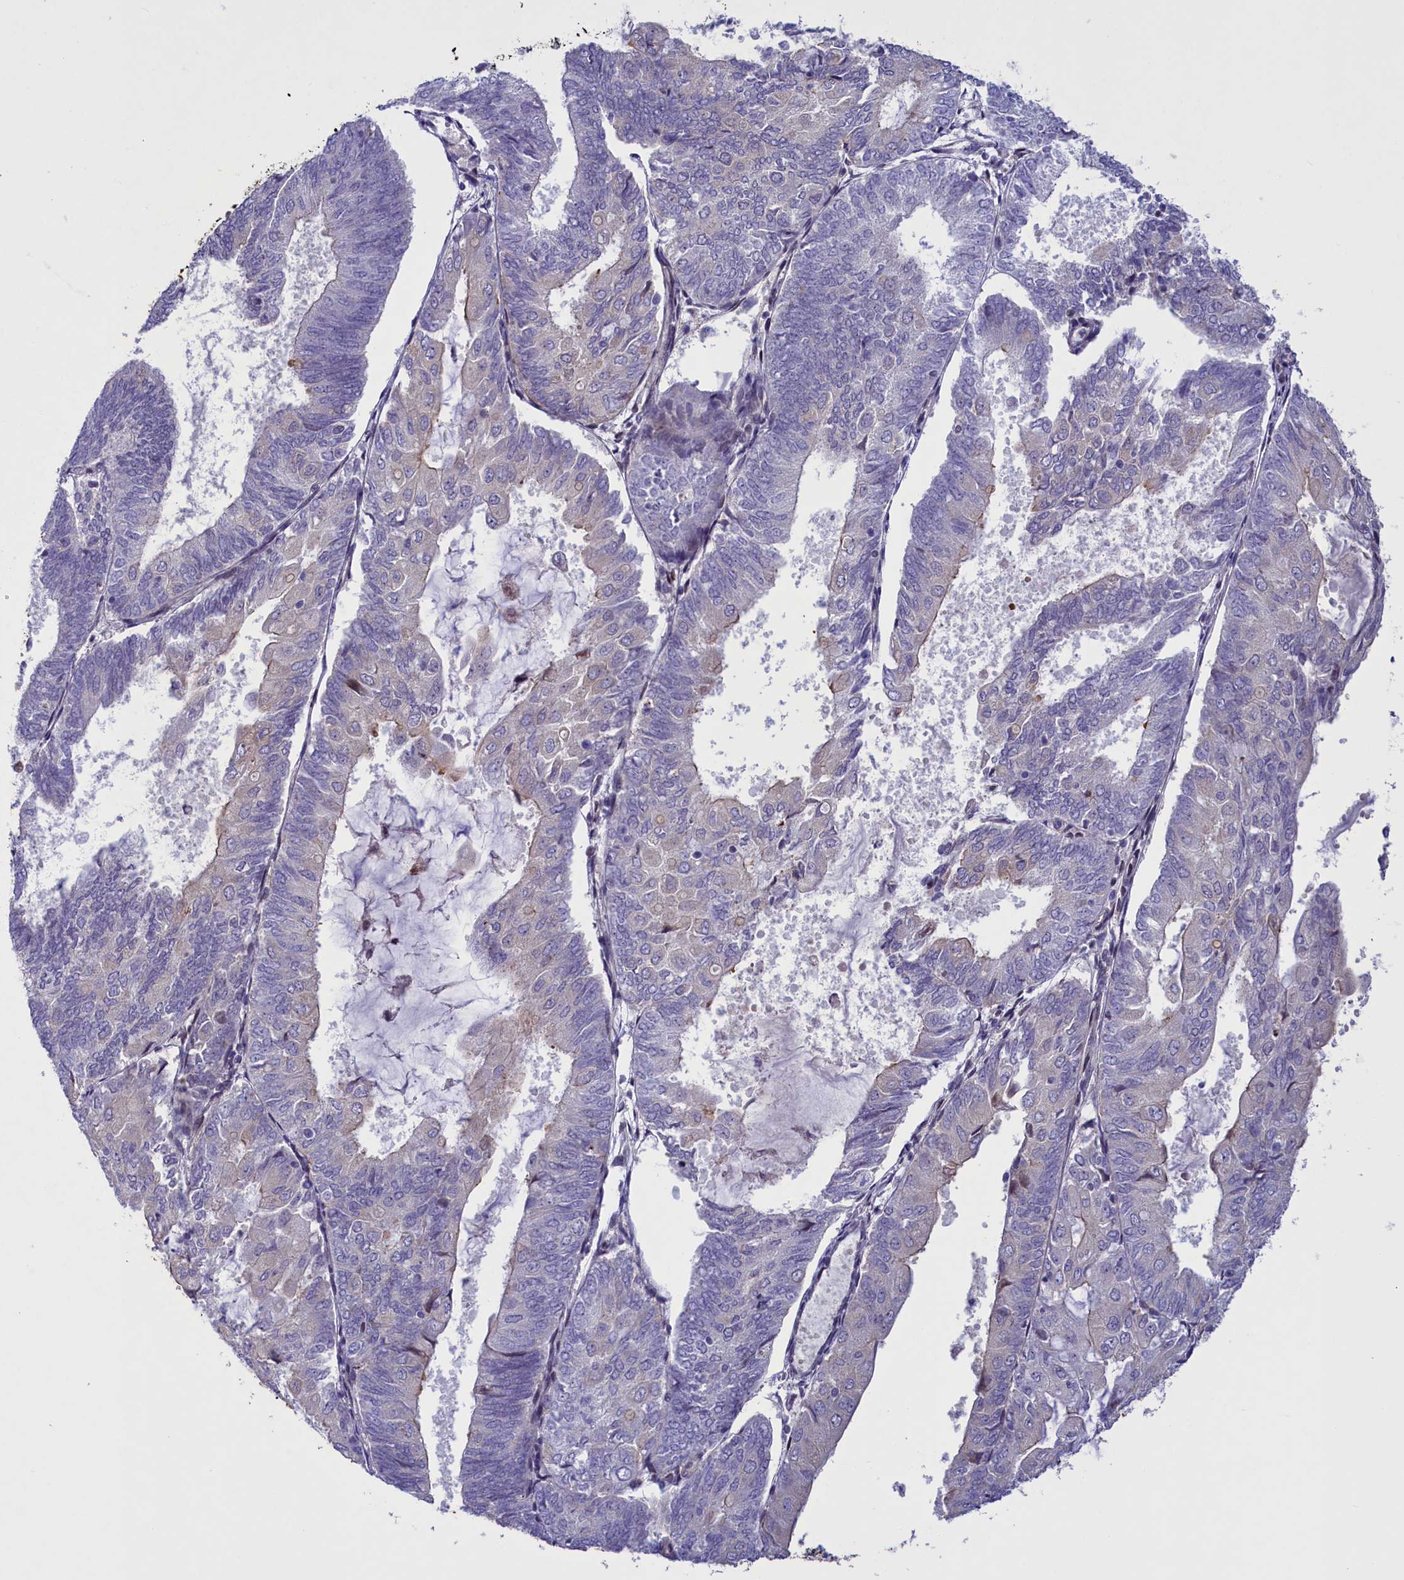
{"staining": {"intensity": "negative", "quantity": "none", "location": "none"}, "tissue": "endometrial cancer", "cell_type": "Tumor cells", "image_type": "cancer", "snomed": [{"axis": "morphology", "description": "Adenocarcinoma, NOS"}, {"axis": "topography", "description": "Endometrium"}], "caption": "The immunohistochemistry image has no significant expression in tumor cells of endometrial cancer tissue.", "gene": "MAN2C1", "patient": {"sex": "female", "age": 81}}